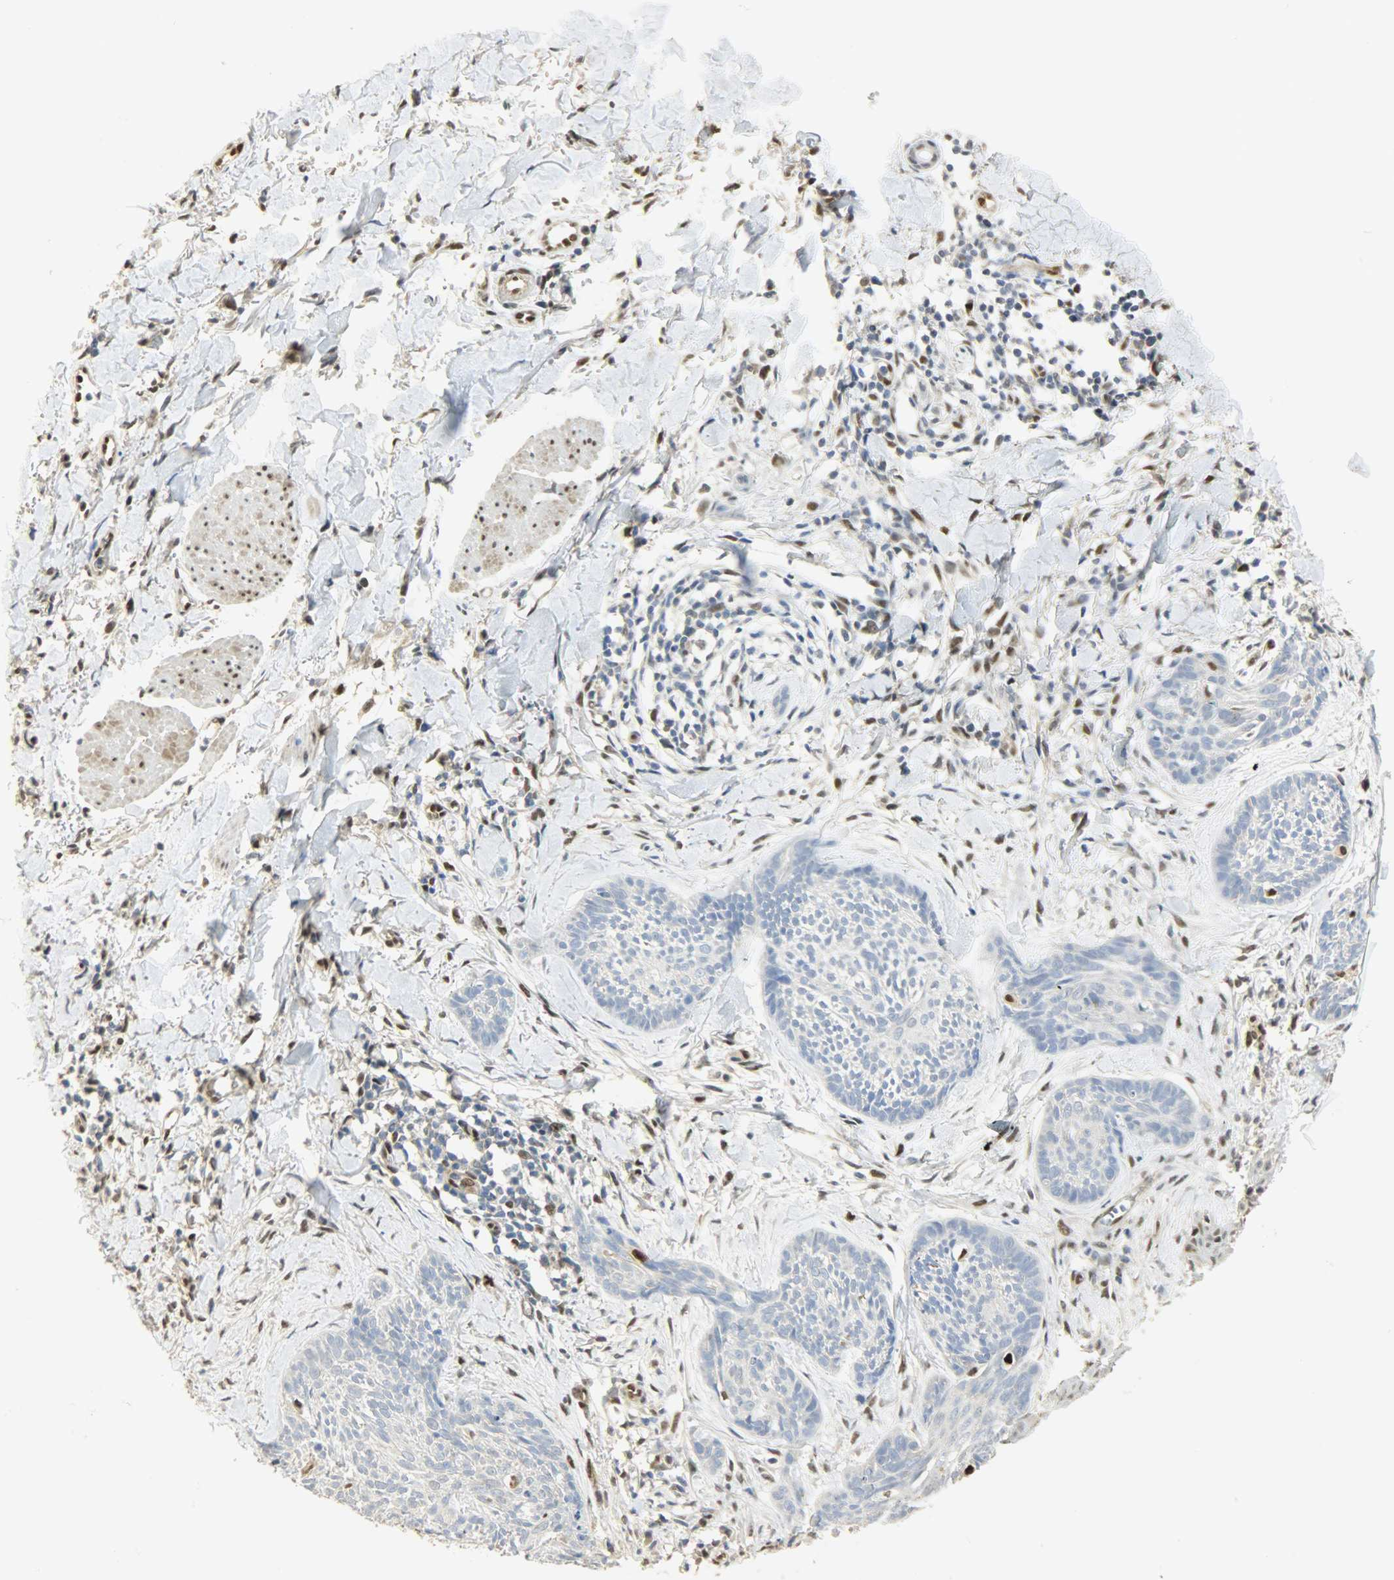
{"staining": {"intensity": "moderate", "quantity": "<25%", "location": "nuclear"}, "tissue": "skin cancer", "cell_type": "Tumor cells", "image_type": "cancer", "snomed": [{"axis": "morphology", "description": "Normal tissue, NOS"}, {"axis": "morphology", "description": "Basal cell carcinoma"}, {"axis": "topography", "description": "Skin"}], "caption": "Immunohistochemical staining of human skin cancer displays low levels of moderate nuclear expression in approximately <25% of tumor cells.", "gene": "NPEPL1", "patient": {"sex": "male", "age": 71}}